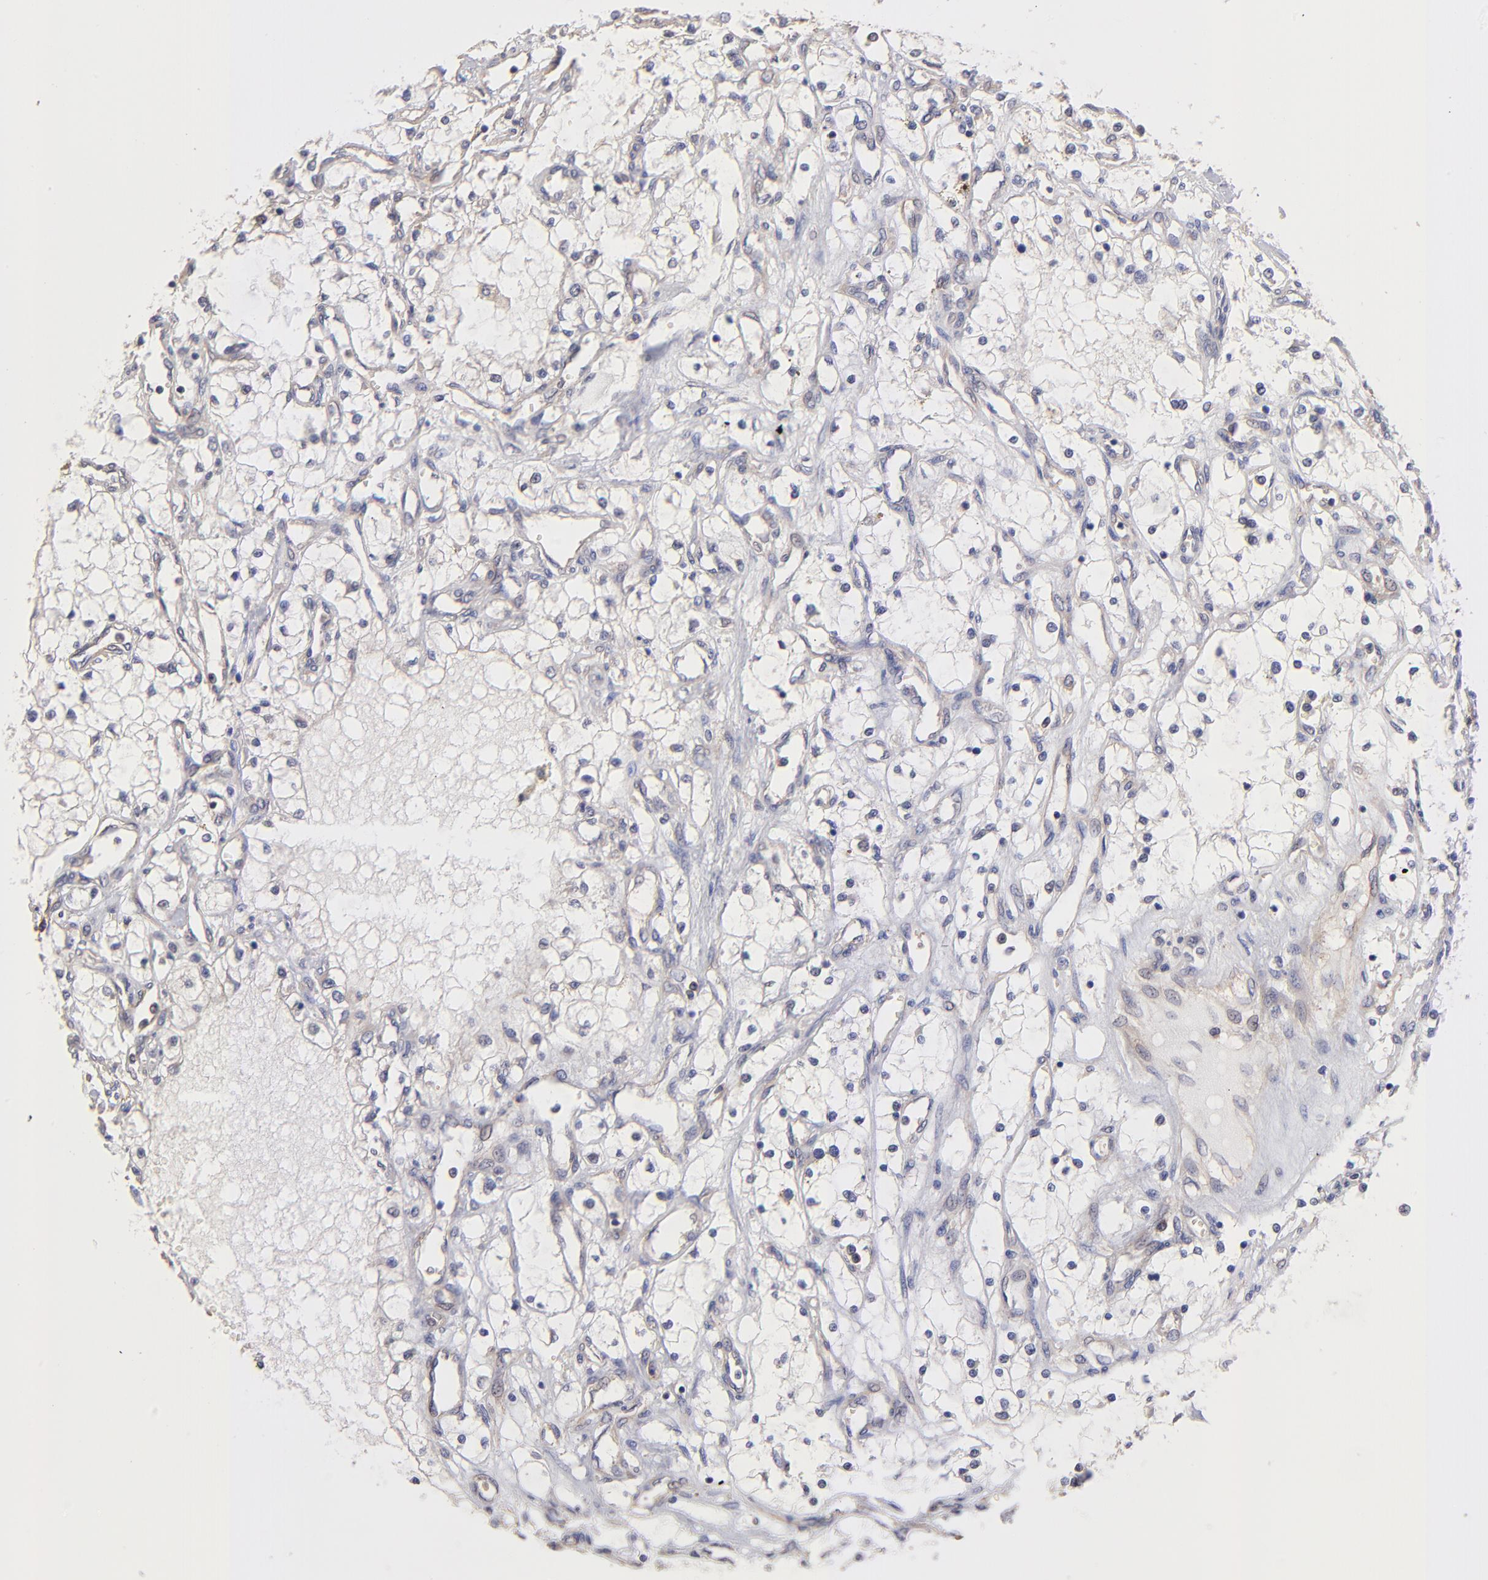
{"staining": {"intensity": "negative", "quantity": "none", "location": "none"}, "tissue": "renal cancer", "cell_type": "Tumor cells", "image_type": "cancer", "snomed": [{"axis": "morphology", "description": "Adenocarcinoma, NOS"}, {"axis": "topography", "description": "Kidney"}], "caption": "There is no significant expression in tumor cells of renal cancer (adenocarcinoma). (IHC, brightfield microscopy, high magnification).", "gene": "ASB7", "patient": {"sex": "male", "age": 61}}